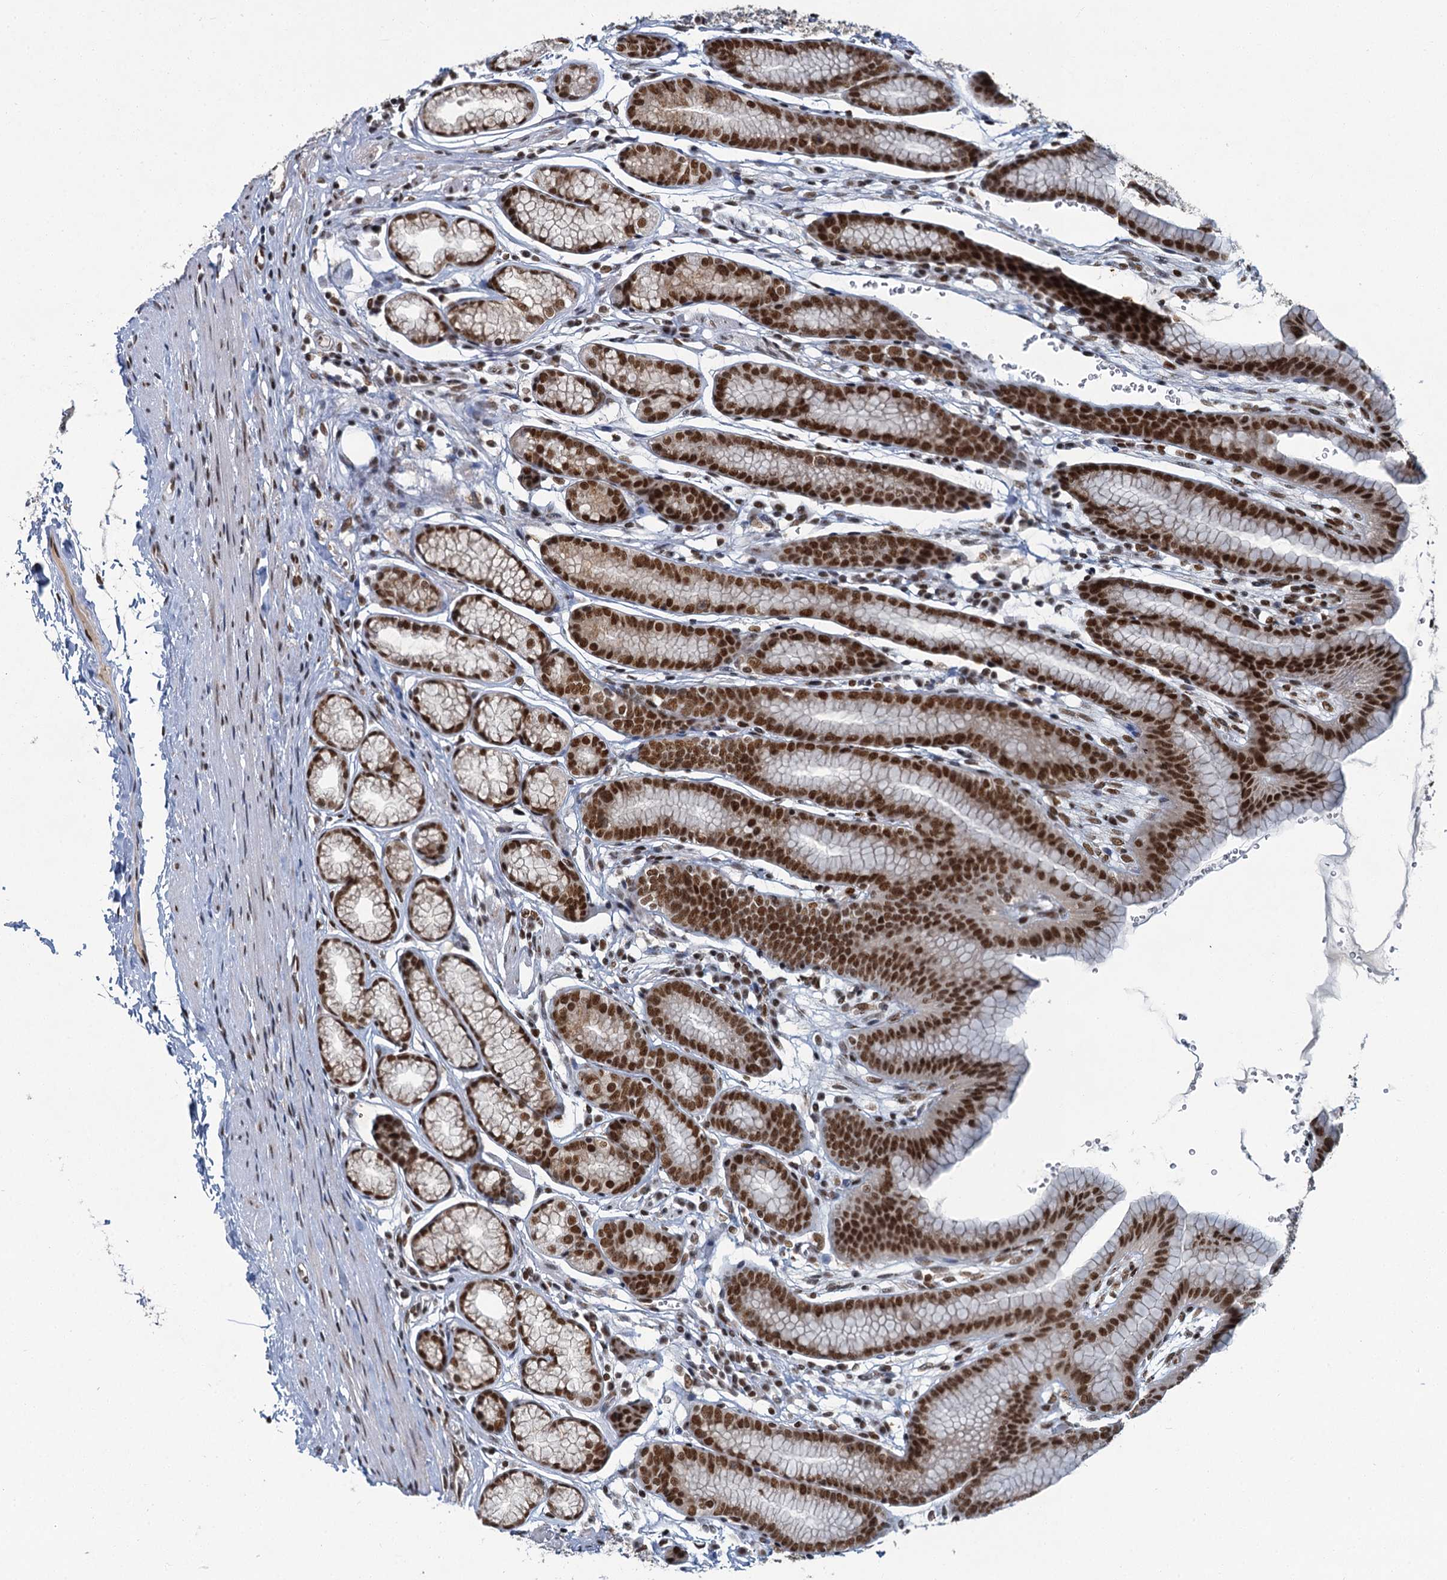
{"staining": {"intensity": "strong", "quantity": ">75%", "location": "nuclear"}, "tissue": "stomach", "cell_type": "Glandular cells", "image_type": "normal", "snomed": [{"axis": "morphology", "description": "Normal tissue, NOS"}, {"axis": "topography", "description": "Stomach"}], "caption": "A photomicrograph of human stomach stained for a protein shows strong nuclear brown staining in glandular cells. (DAB (3,3'-diaminobenzidine) = brown stain, brightfield microscopy at high magnification).", "gene": "PPHLN1", "patient": {"sex": "male", "age": 42}}